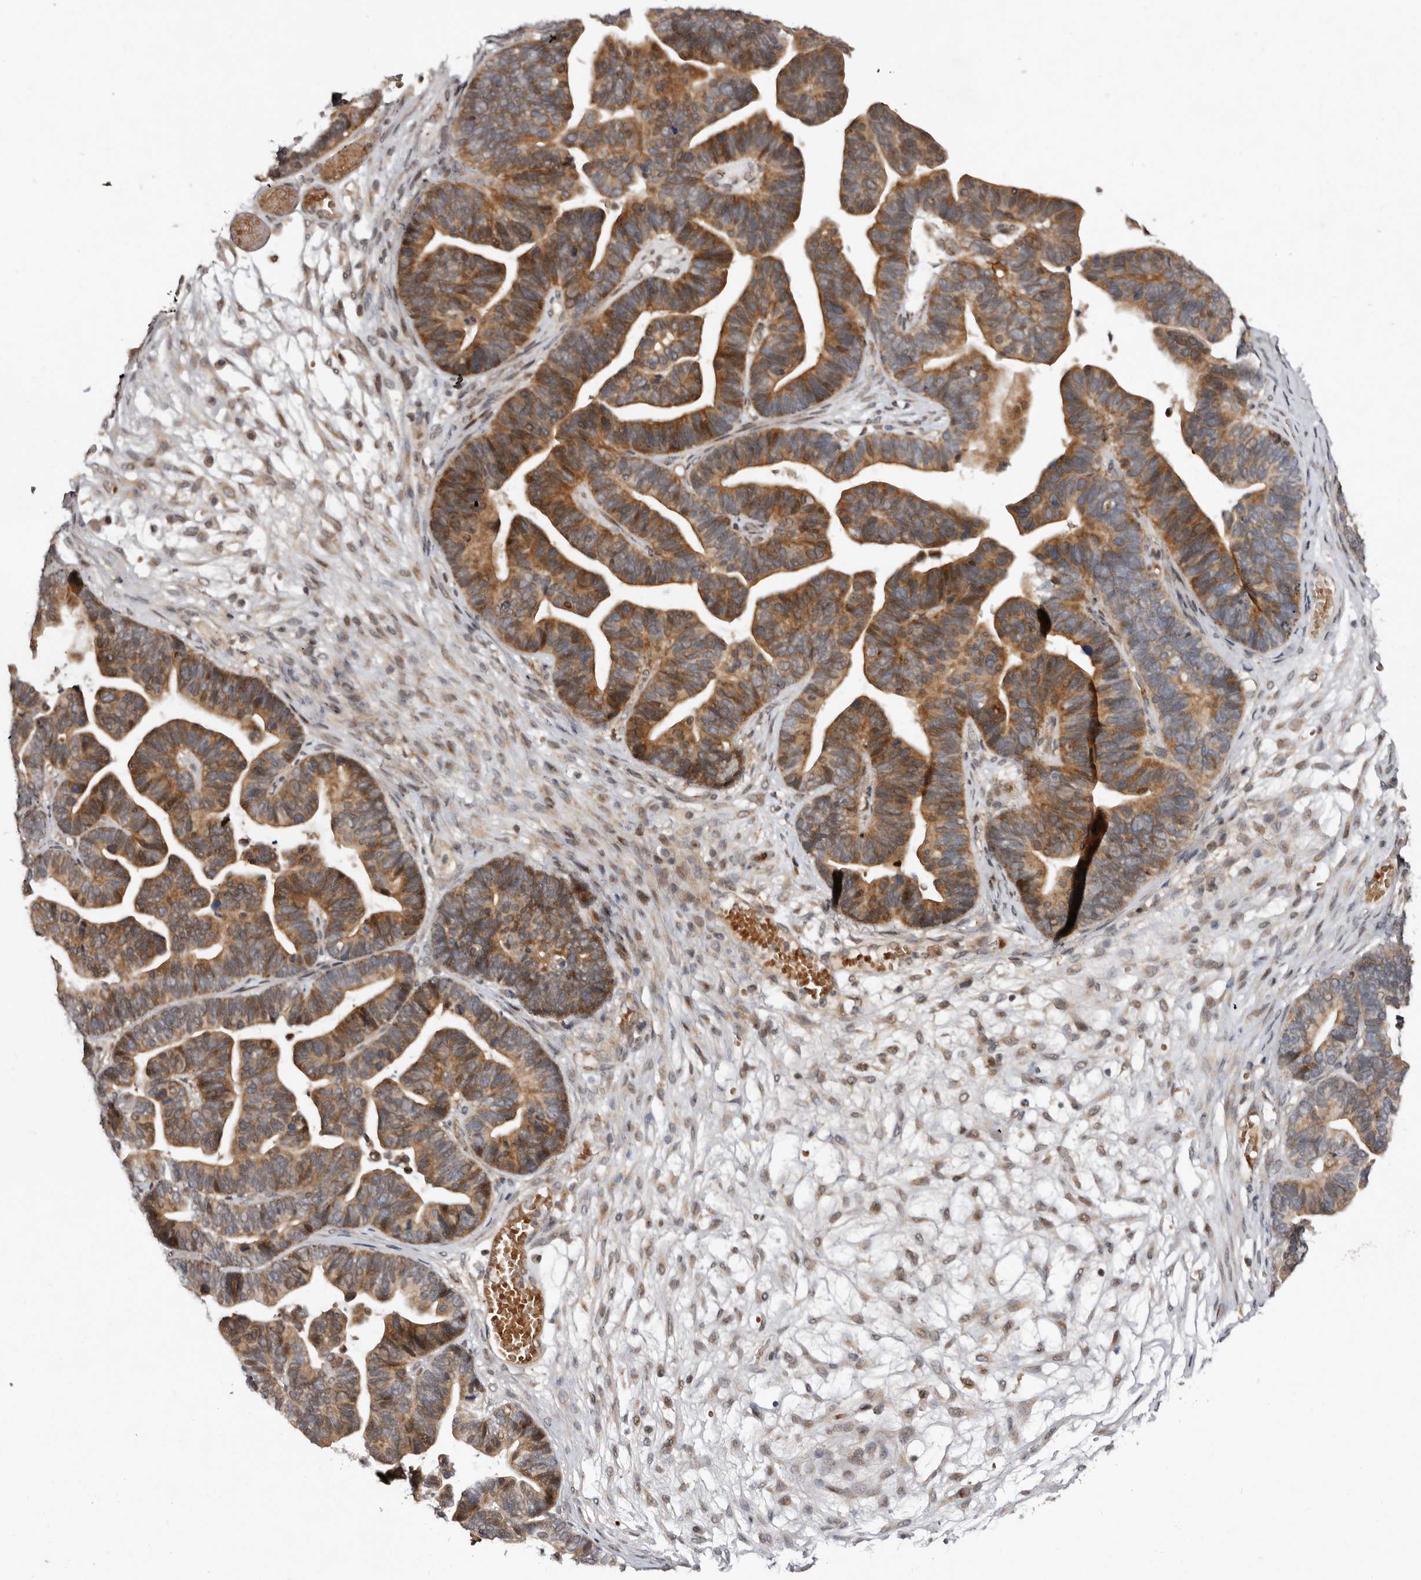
{"staining": {"intensity": "moderate", "quantity": ">75%", "location": "cytoplasmic/membranous,nuclear"}, "tissue": "ovarian cancer", "cell_type": "Tumor cells", "image_type": "cancer", "snomed": [{"axis": "morphology", "description": "Cystadenocarcinoma, serous, NOS"}, {"axis": "topography", "description": "Ovary"}], "caption": "Human ovarian serous cystadenocarcinoma stained with a brown dye demonstrates moderate cytoplasmic/membranous and nuclear positive expression in approximately >75% of tumor cells.", "gene": "ABL1", "patient": {"sex": "female", "age": 56}}